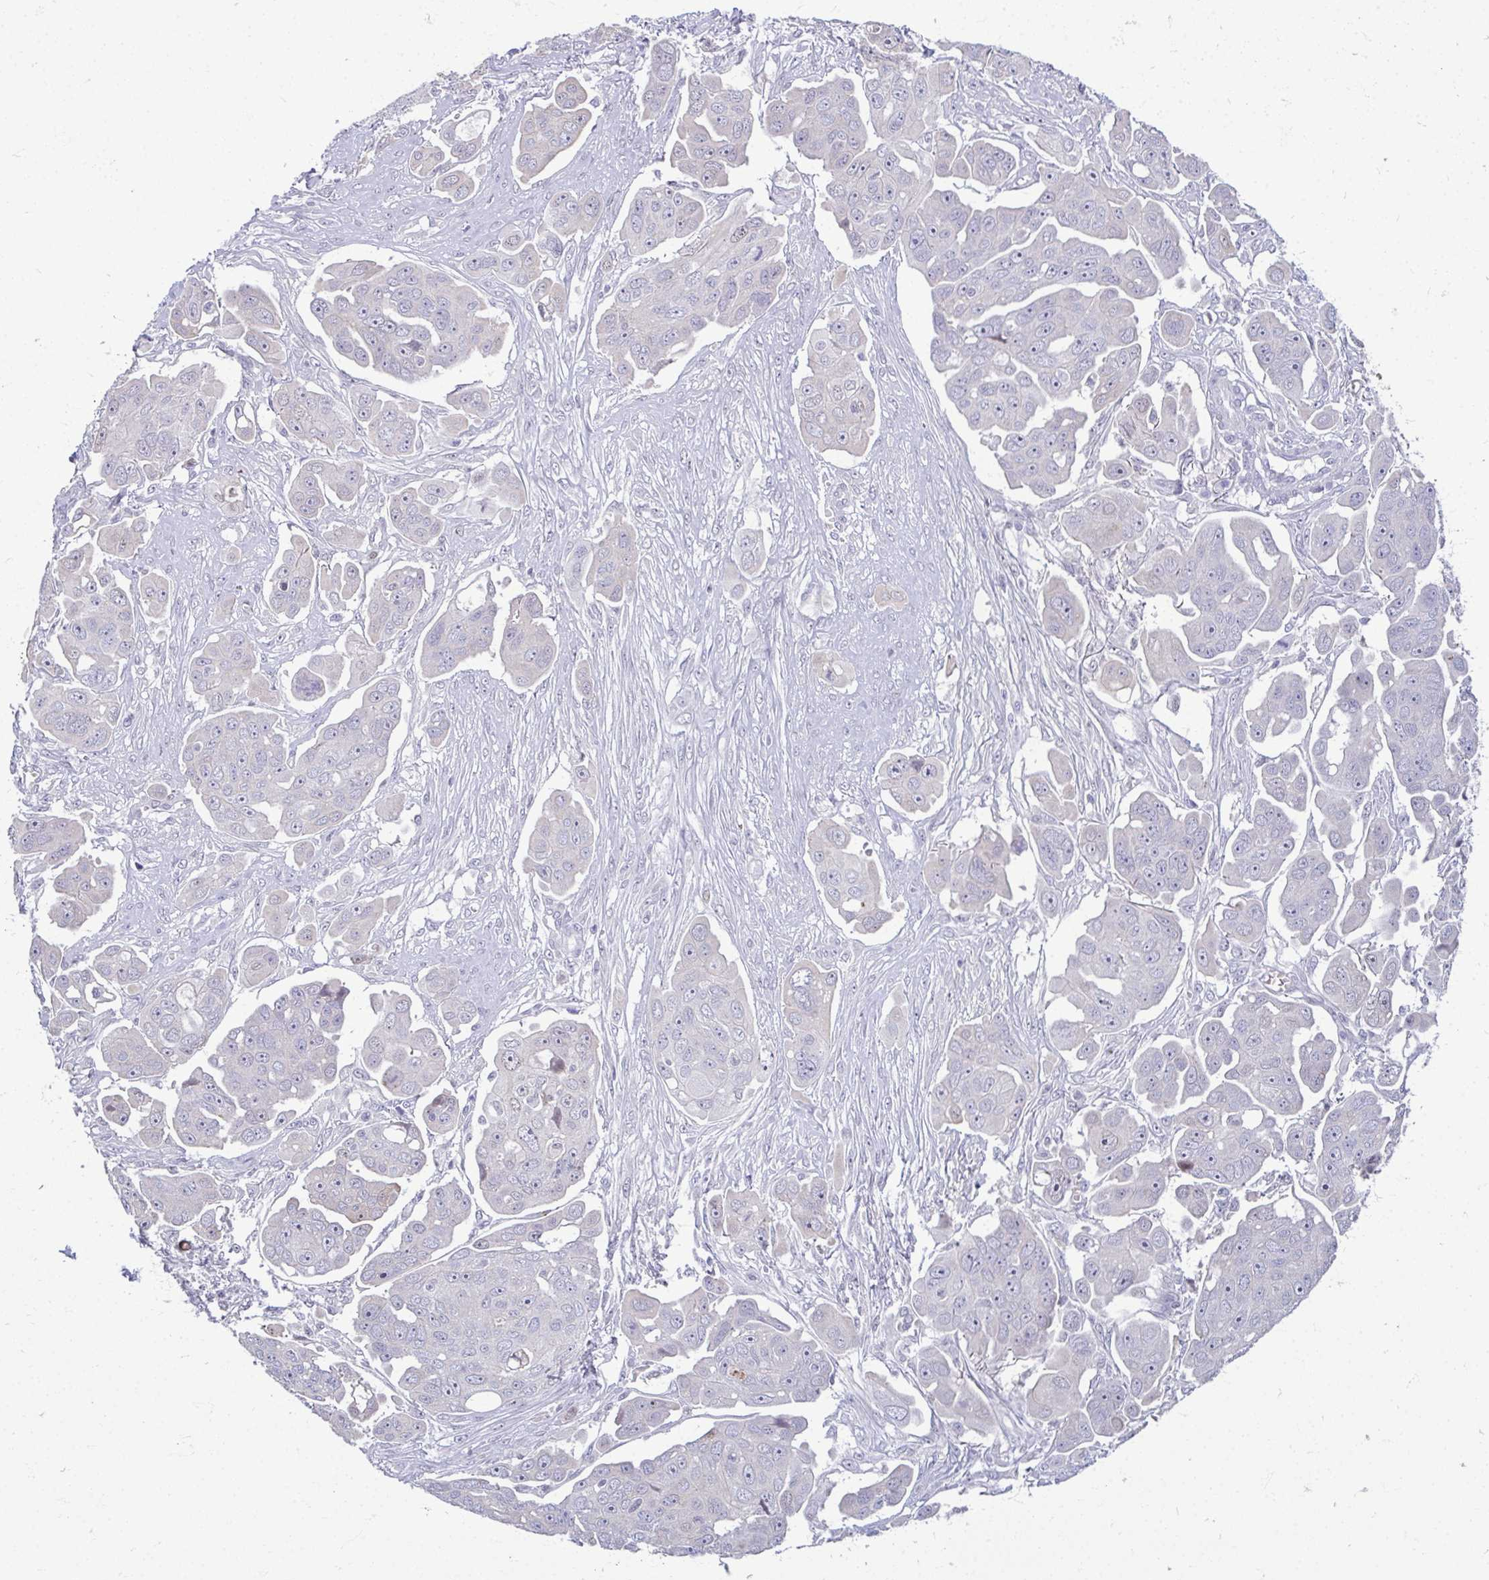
{"staining": {"intensity": "negative", "quantity": "none", "location": "none"}, "tissue": "ovarian cancer", "cell_type": "Tumor cells", "image_type": "cancer", "snomed": [{"axis": "morphology", "description": "Carcinoma, endometroid"}, {"axis": "topography", "description": "Ovary"}], "caption": "This is a photomicrograph of immunohistochemistry (IHC) staining of endometroid carcinoma (ovarian), which shows no positivity in tumor cells.", "gene": "ODF1", "patient": {"sex": "female", "age": 70}}